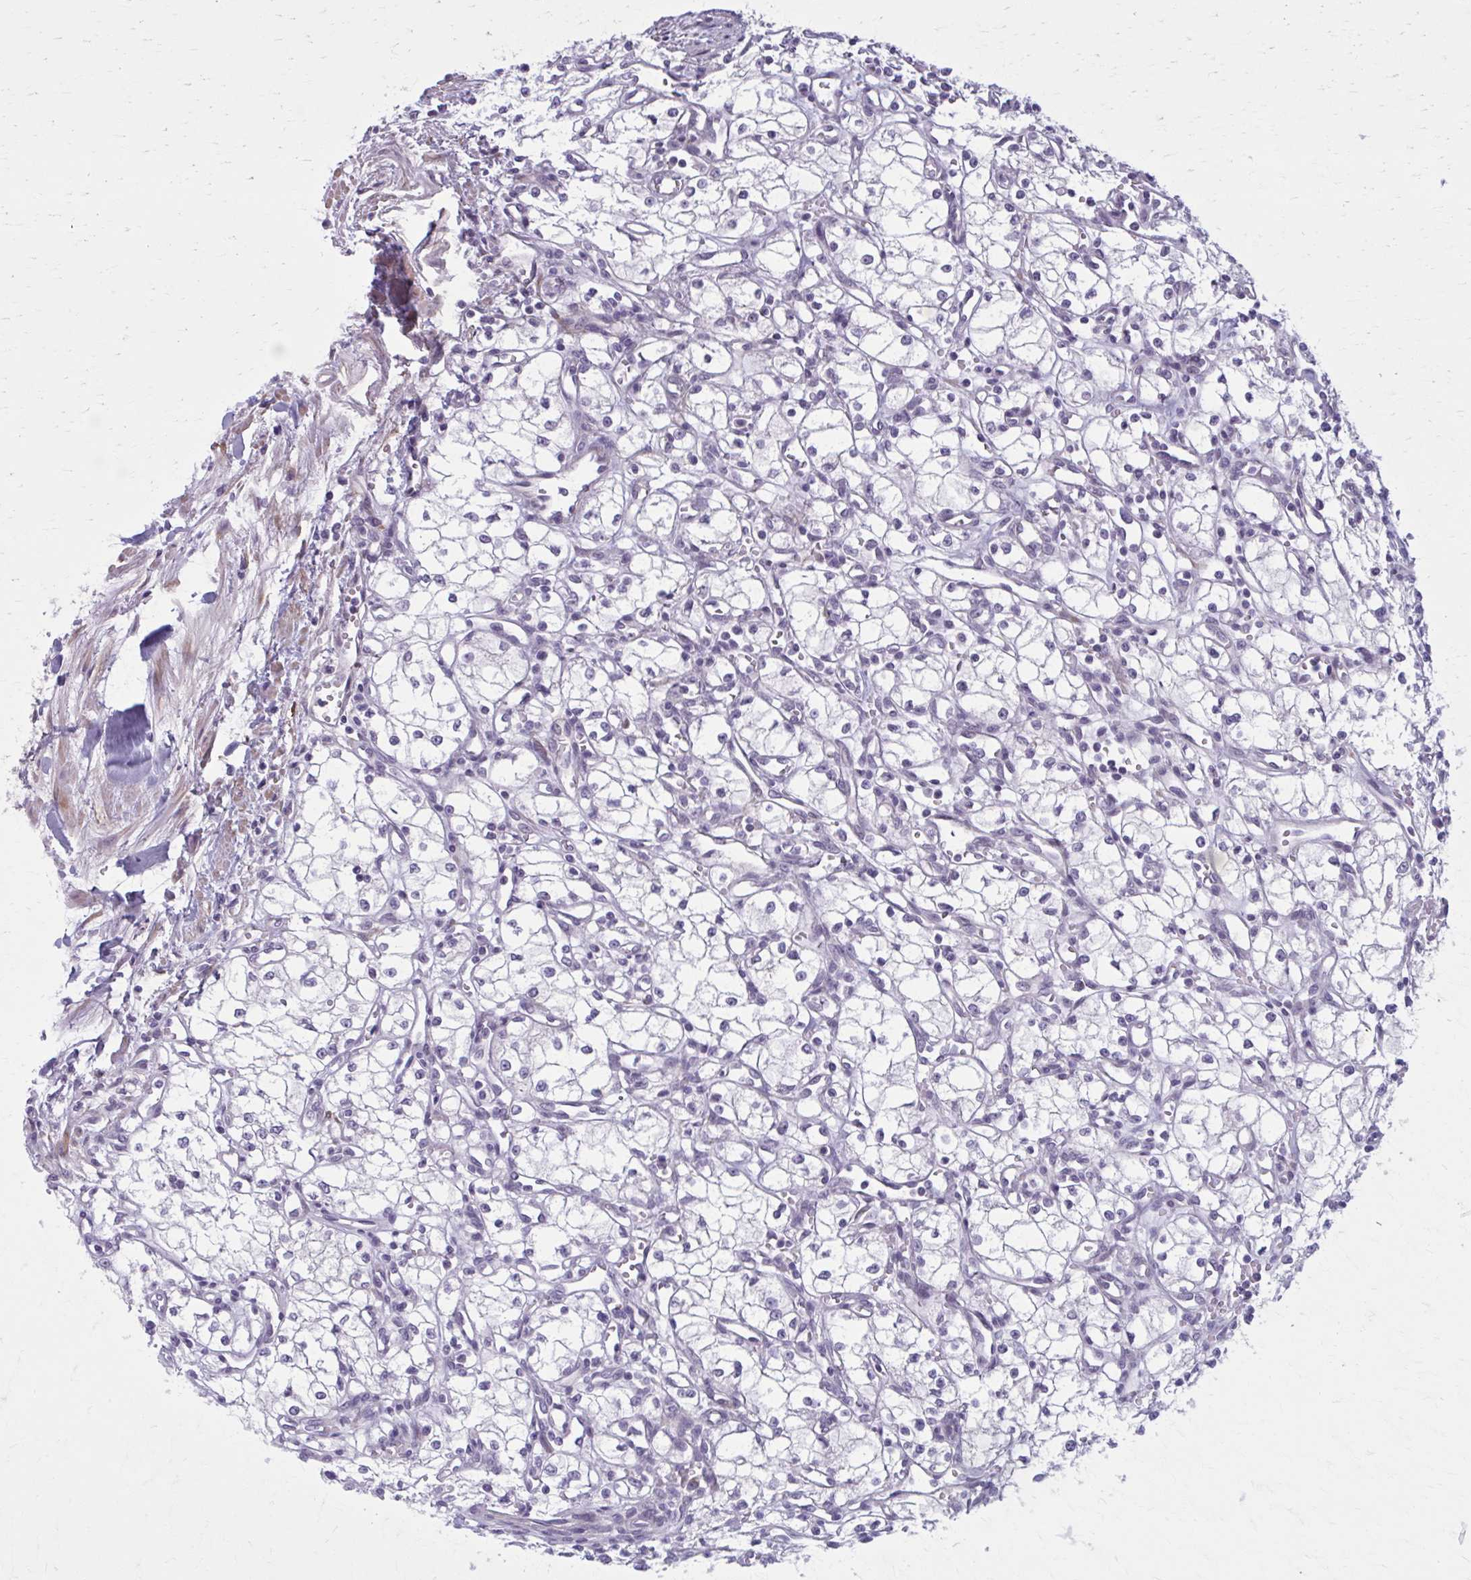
{"staining": {"intensity": "negative", "quantity": "none", "location": "none"}, "tissue": "renal cancer", "cell_type": "Tumor cells", "image_type": "cancer", "snomed": [{"axis": "morphology", "description": "Adenocarcinoma, NOS"}, {"axis": "topography", "description": "Kidney"}], "caption": "An immunohistochemistry (IHC) histopathology image of renal cancer (adenocarcinoma) is shown. There is no staining in tumor cells of renal cancer (adenocarcinoma).", "gene": "NUMBL", "patient": {"sex": "male", "age": 59}}